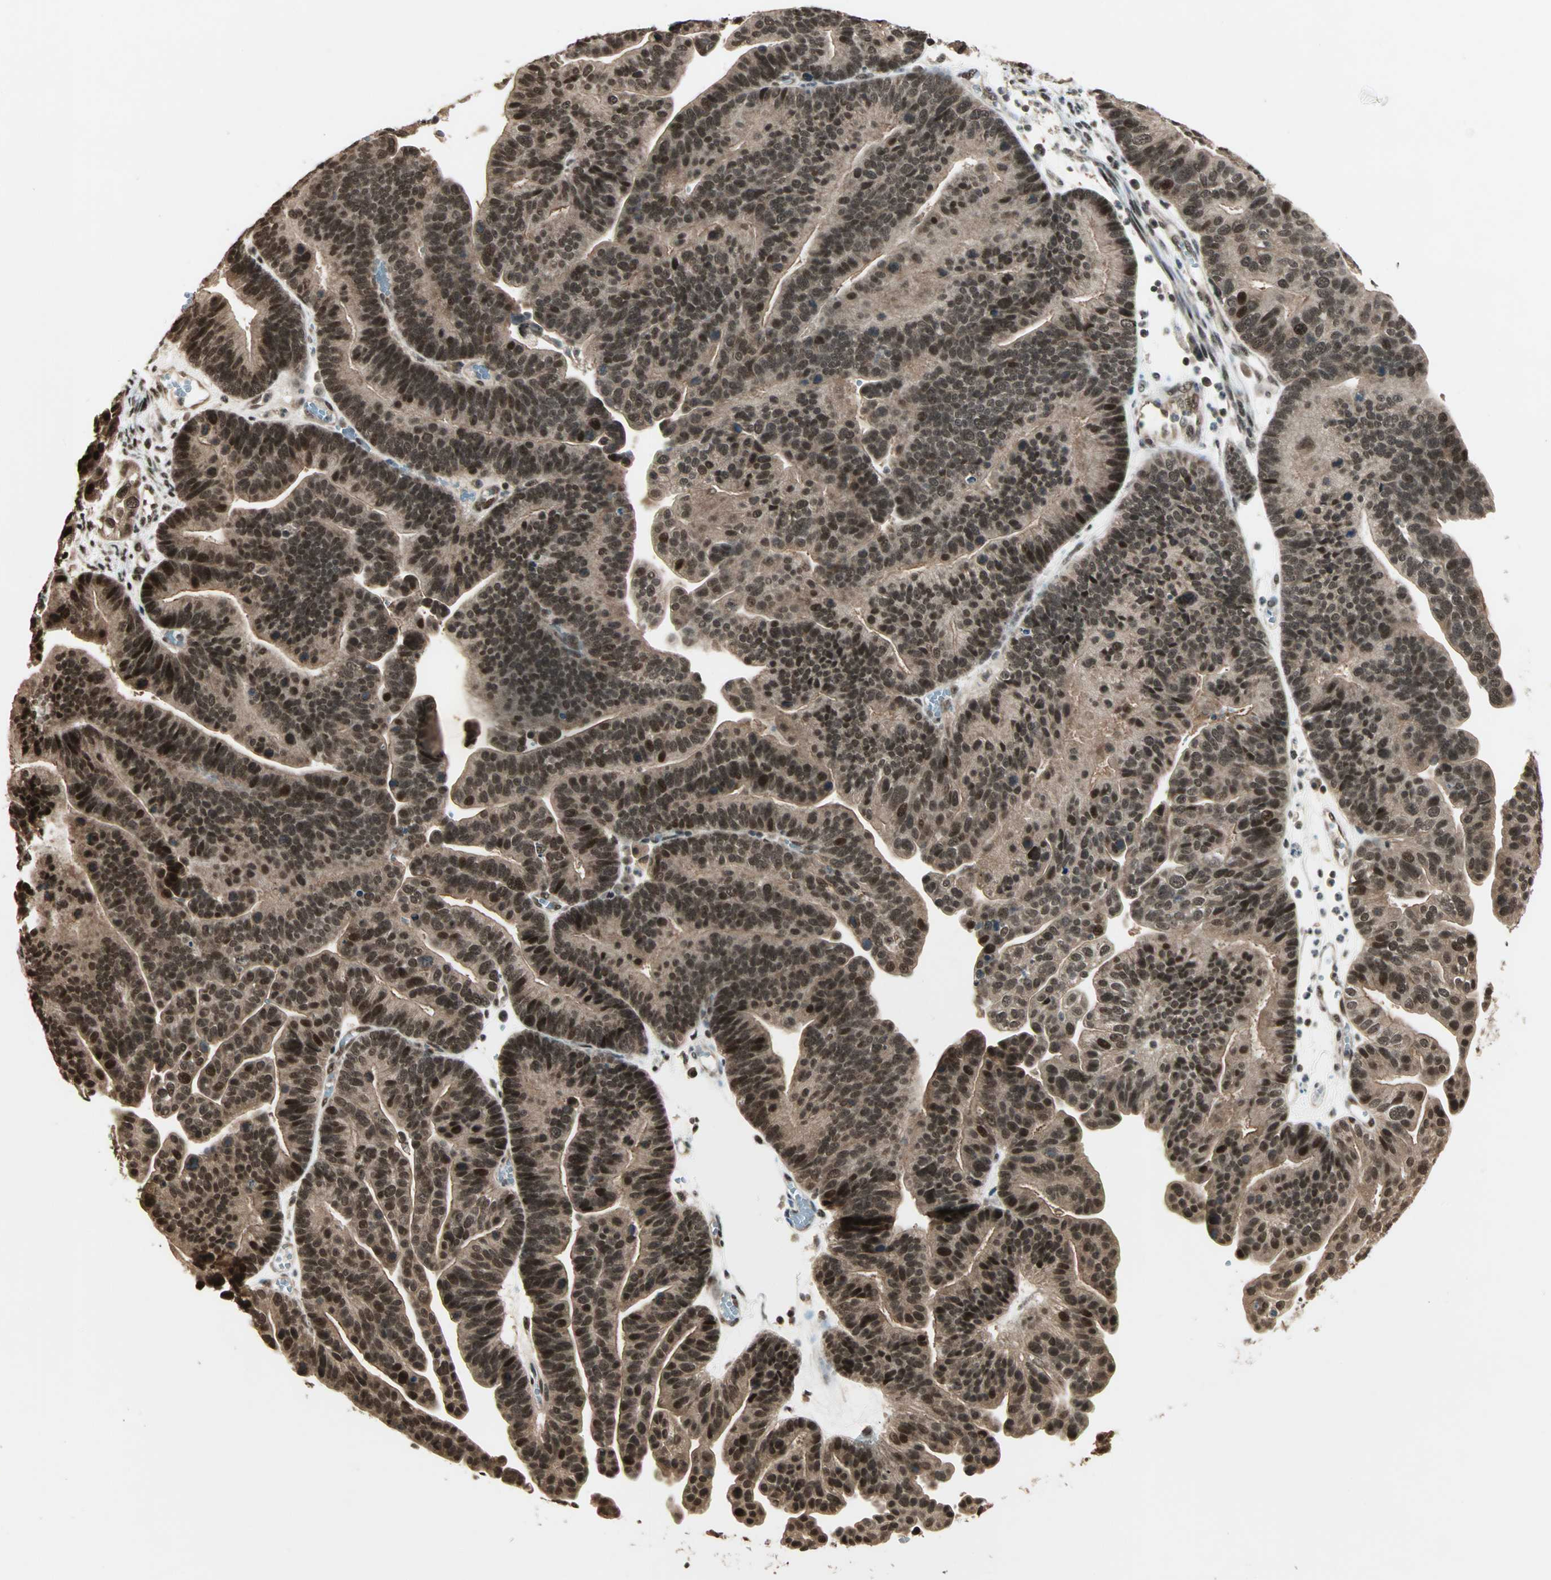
{"staining": {"intensity": "strong", "quantity": ">75%", "location": "cytoplasmic/membranous,nuclear"}, "tissue": "ovarian cancer", "cell_type": "Tumor cells", "image_type": "cancer", "snomed": [{"axis": "morphology", "description": "Cystadenocarcinoma, serous, NOS"}, {"axis": "topography", "description": "Ovary"}], "caption": "This histopathology image exhibits ovarian cancer stained with IHC to label a protein in brown. The cytoplasmic/membranous and nuclear of tumor cells show strong positivity for the protein. Nuclei are counter-stained blue.", "gene": "ZNF44", "patient": {"sex": "female", "age": 56}}